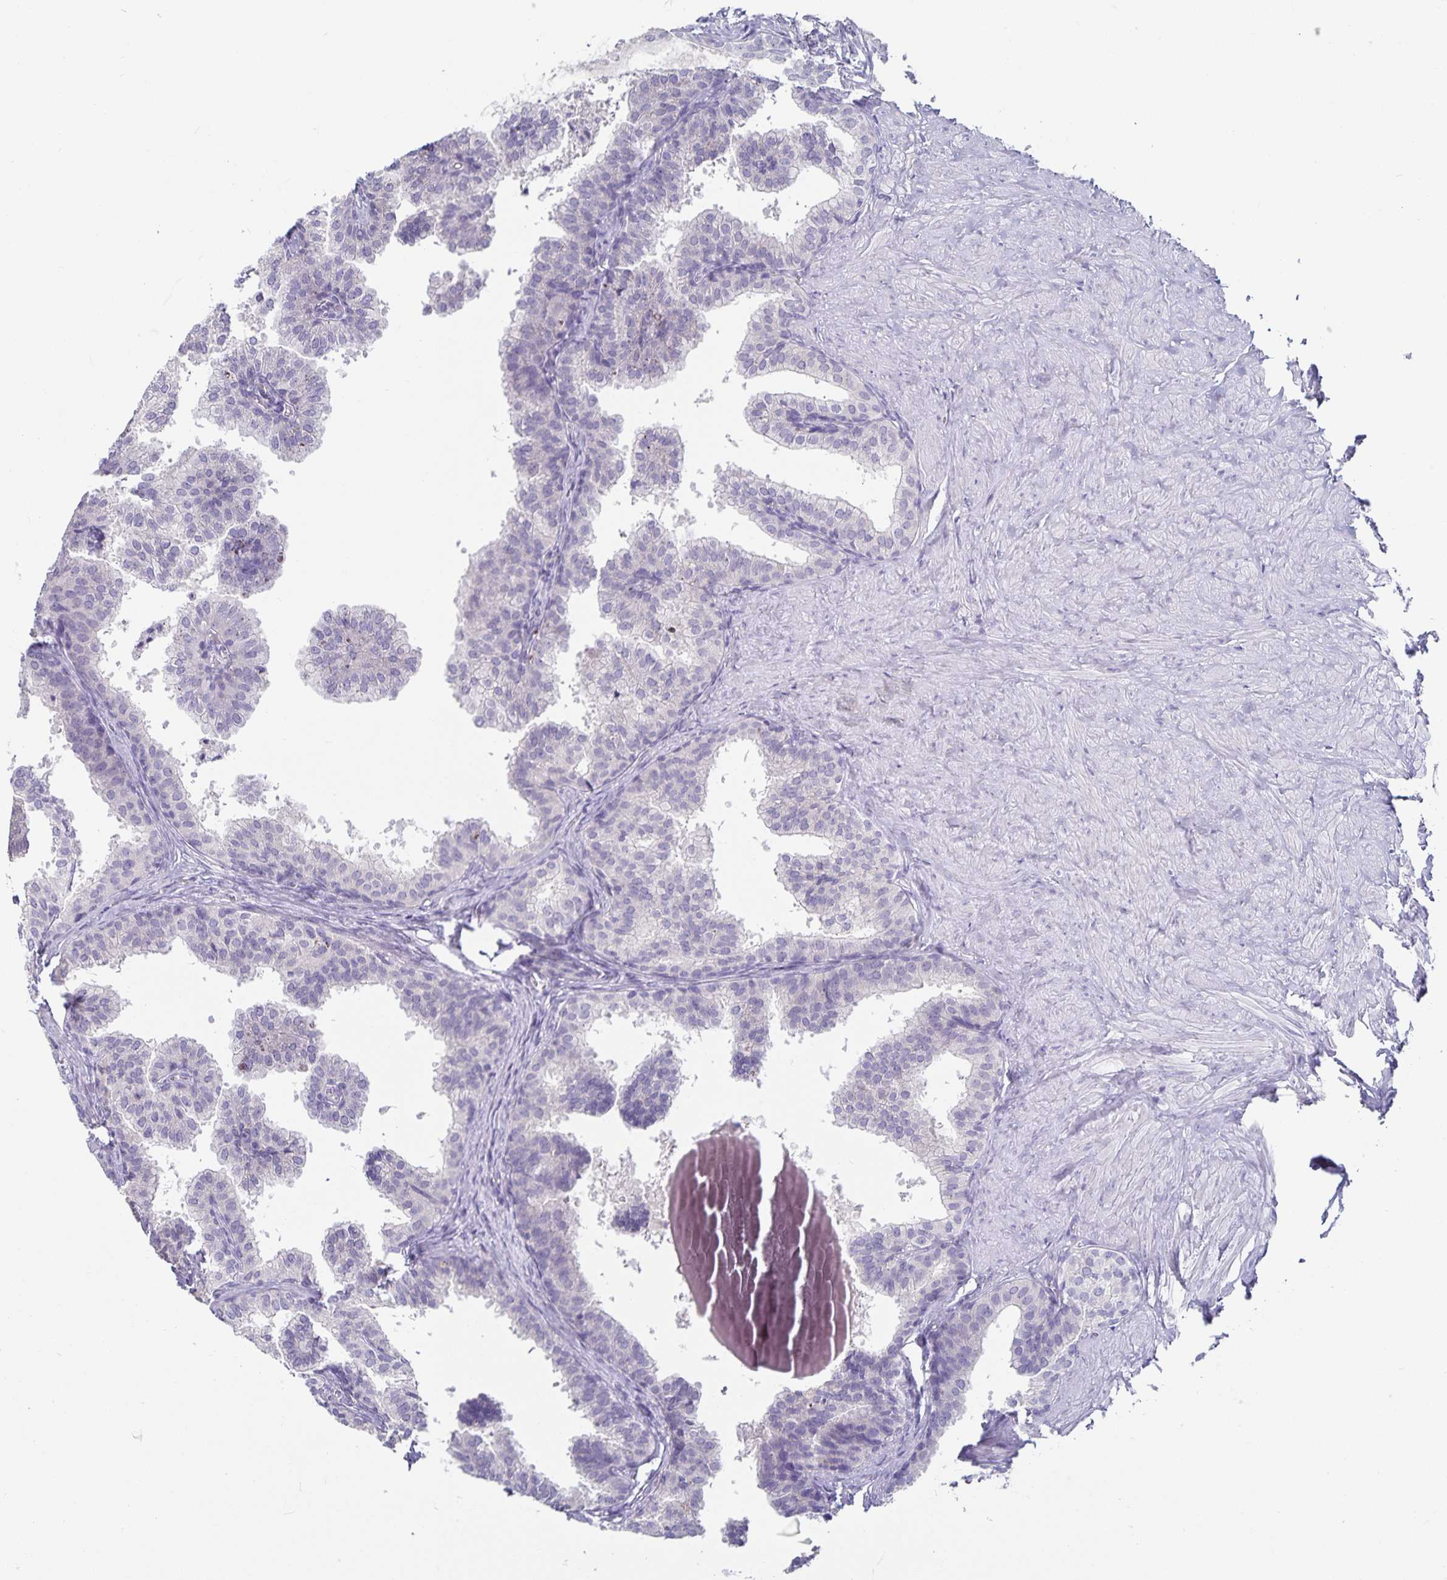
{"staining": {"intensity": "negative", "quantity": "none", "location": "none"}, "tissue": "prostate", "cell_type": "Glandular cells", "image_type": "normal", "snomed": [{"axis": "morphology", "description": "Normal tissue, NOS"}, {"axis": "topography", "description": "Prostate"}, {"axis": "topography", "description": "Peripheral nerve tissue"}], "caption": "DAB immunohistochemical staining of normal prostate shows no significant positivity in glandular cells.", "gene": "DNAH9", "patient": {"sex": "male", "age": 55}}